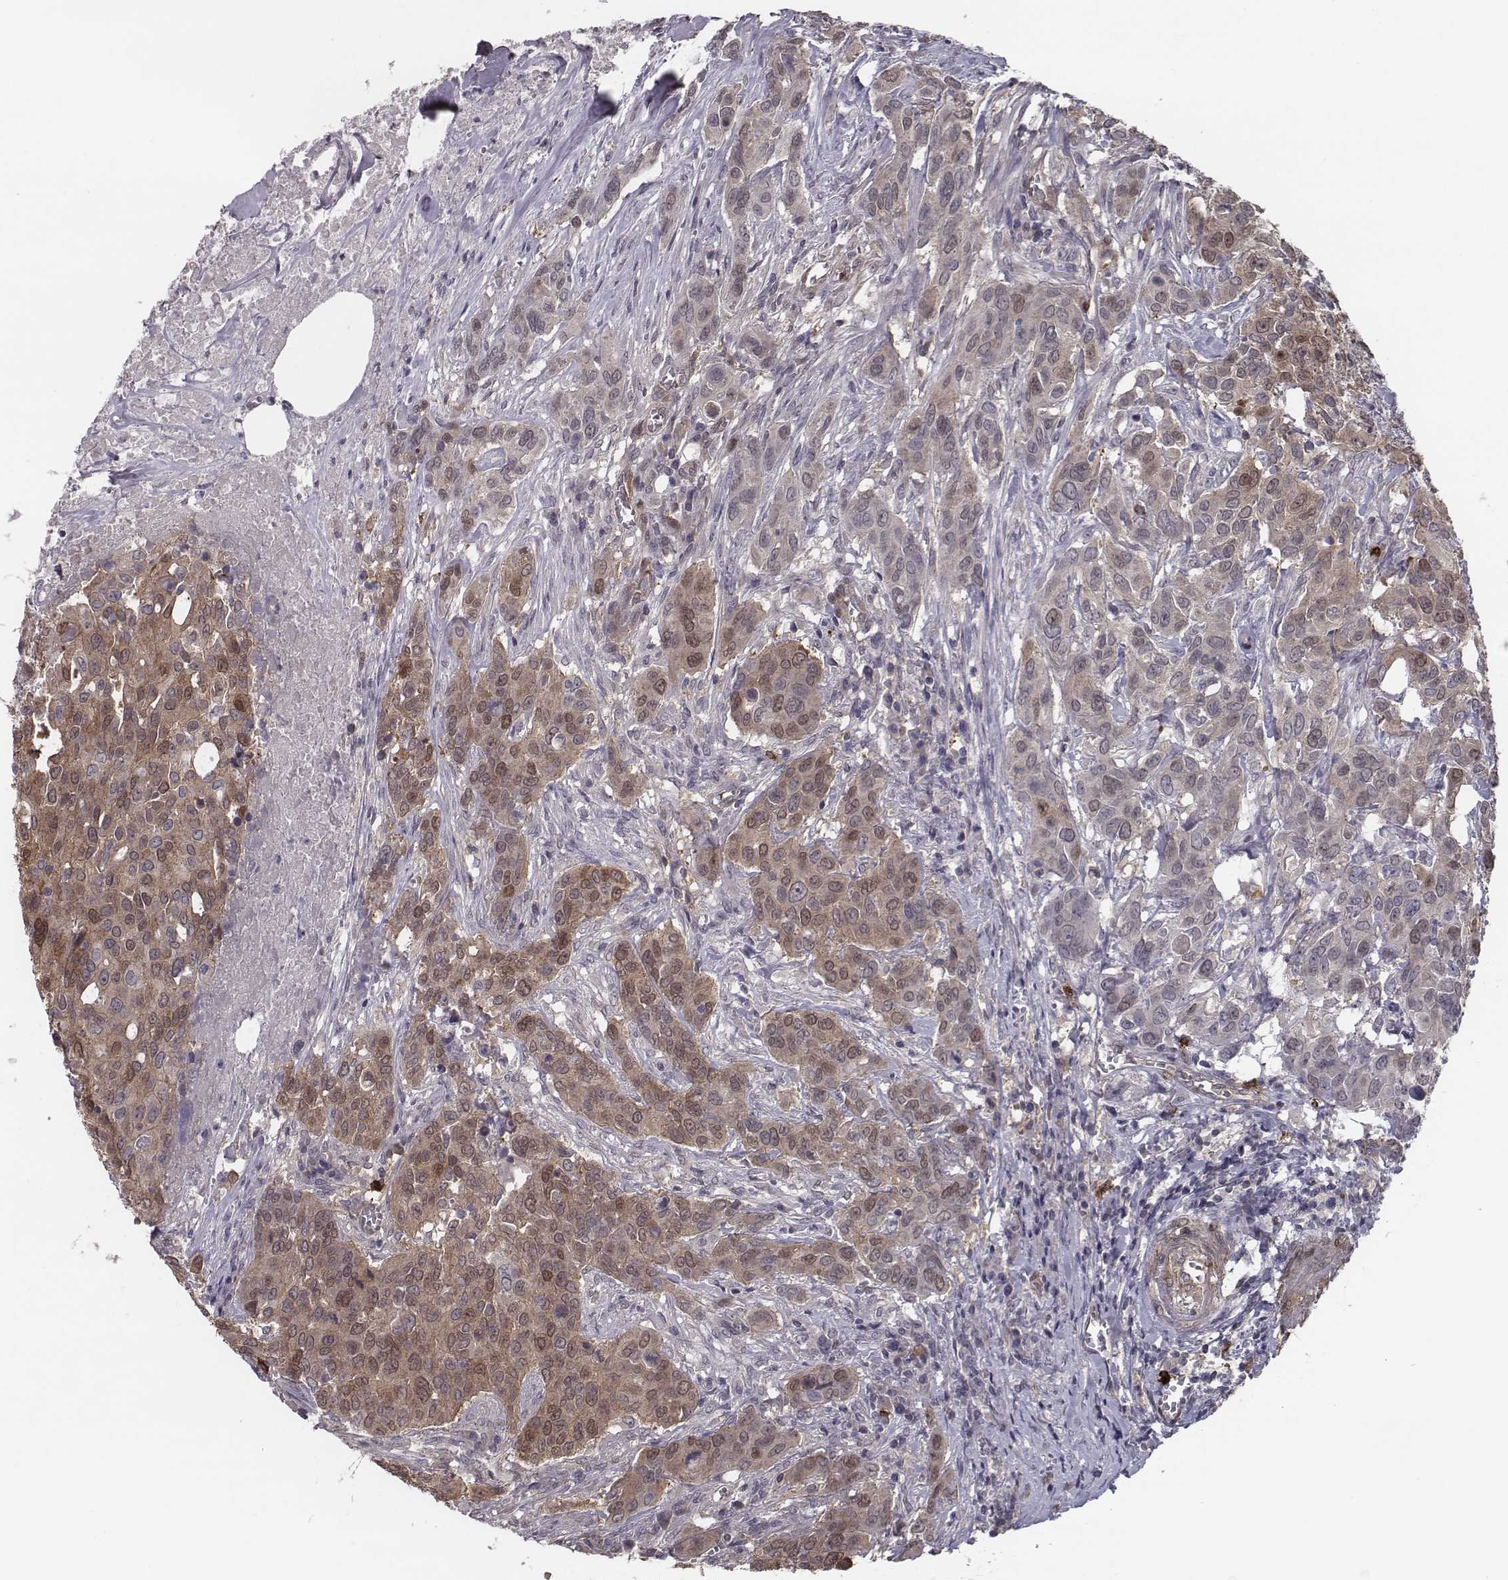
{"staining": {"intensity": "moderate", "quantity": ">75%", "location": "cytoplasmic/membranous"}, "tissue": "urothelial cancer", "cell_type": "Tumor cells", "image_type": "cancer", "snomed": [{"axis": "morphology", "description": "Urothelial carcinoma, NOS"}, {"axis": "morphology", "description": "Urothelial carcinoma, High grade"}, {"axis": "topography", "description": "Urinary bladder"}], "caption": "Moderate cytoplasmic/membranous positivity is seen in approximately >75% of tumor cells in urothelial cancer. The protein of interest is stained brown, and the nuclei are stained in blue (DAB IHC with brightfield microscopy, high magnification).", "gene": "ISYNA1", "patient": {"sex": "male", "age": 63}}